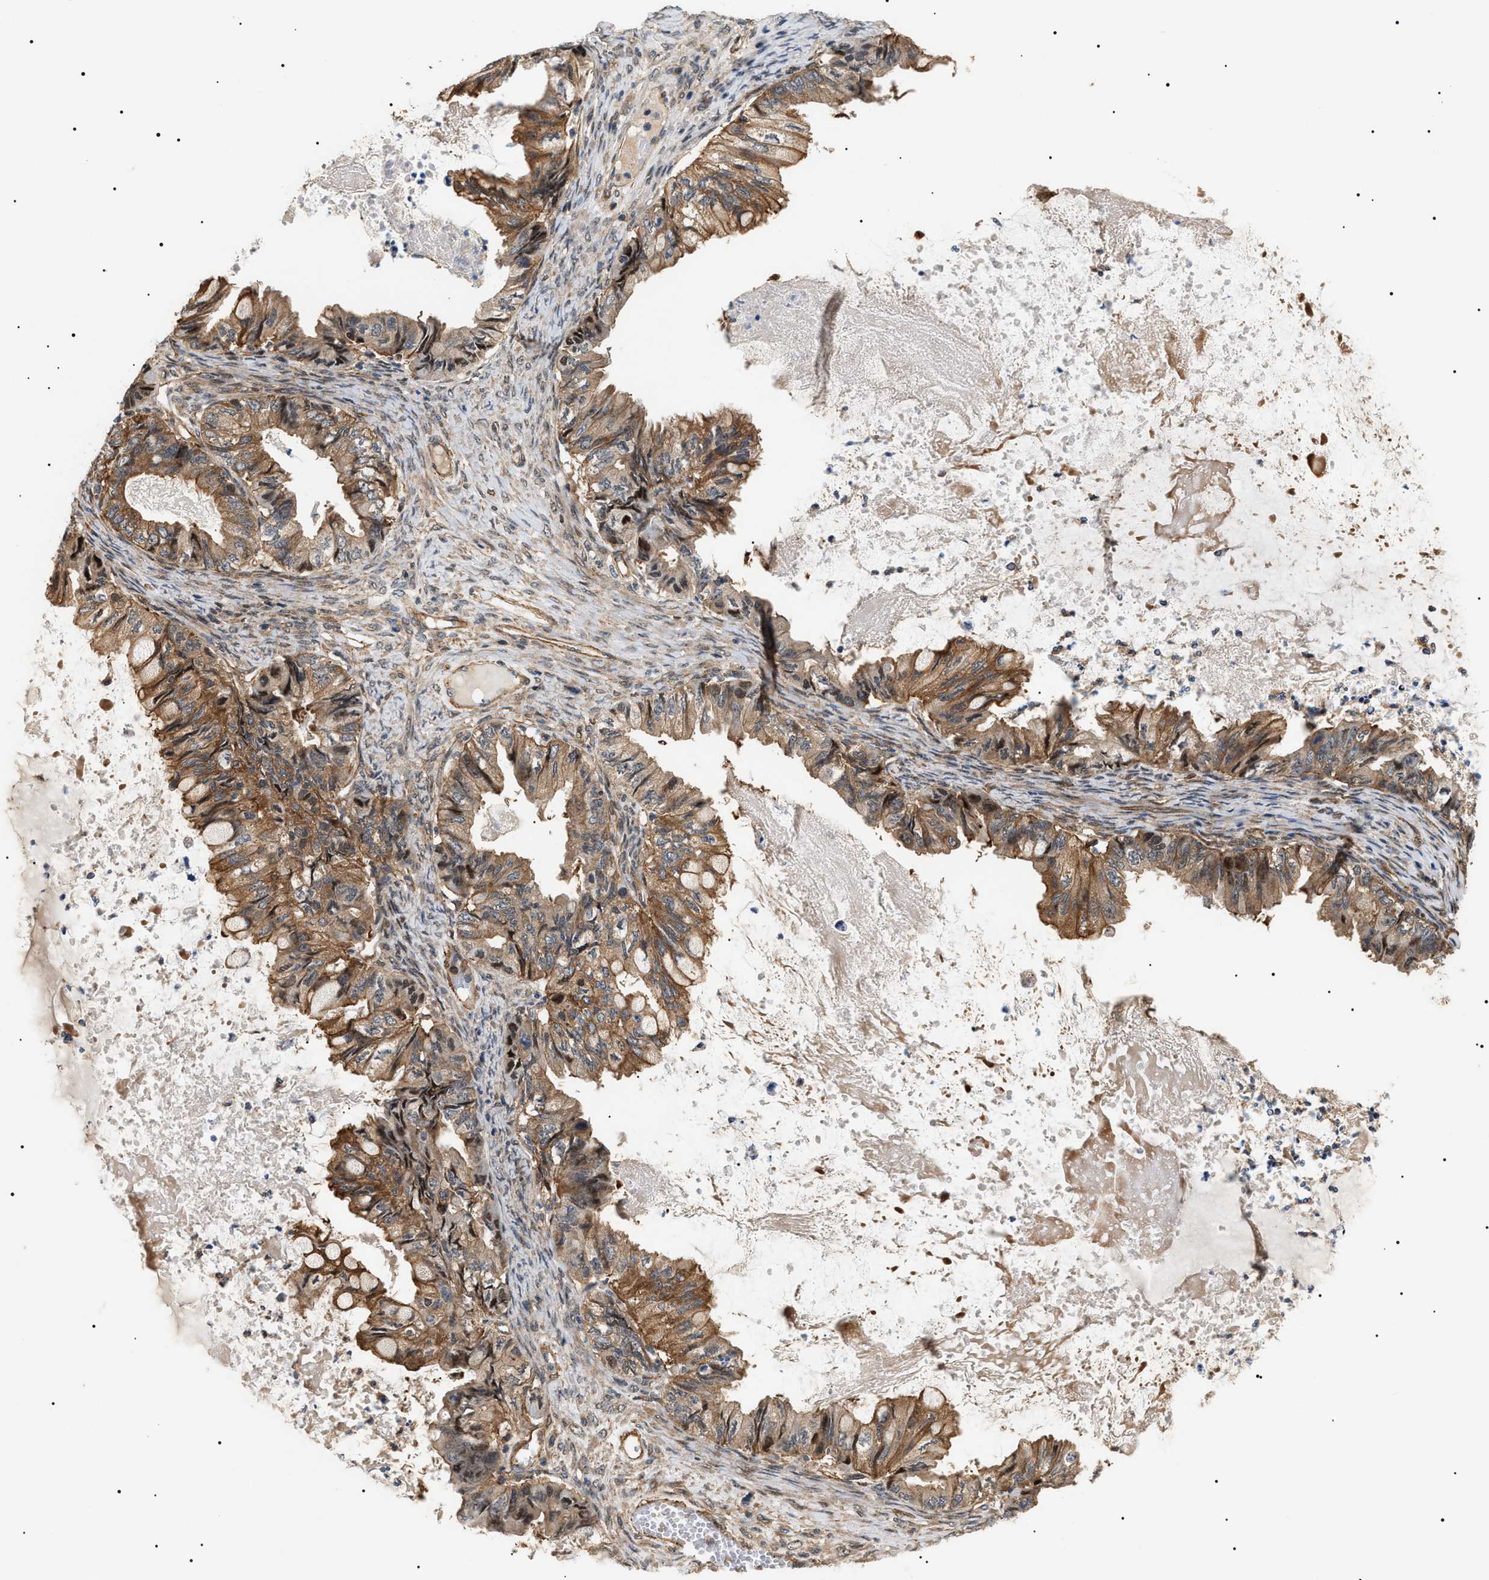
{"staining": {"intensity": "moderate", "quantity": ">75%", "location": "cytoplasmic/membranous"}, "tissue": "ovarian cancer", "cell_type": "Tumor cells", "image_type": "cancer", "snomed": [{"axis": "morphology", "description": "Cystadenocarcinoma, mucinous, NOS"}, {"axis": "topography", "description": "Ovary"}], "caption": "Protein expression analysis of ovarian mucinous cystadenocarcinoma displays moderate cytoplasmic/membranous positivity in about >75% of tumor cells.", "gene": "SH3GLB2", "patient": {"sex": "female", "age": 80}}